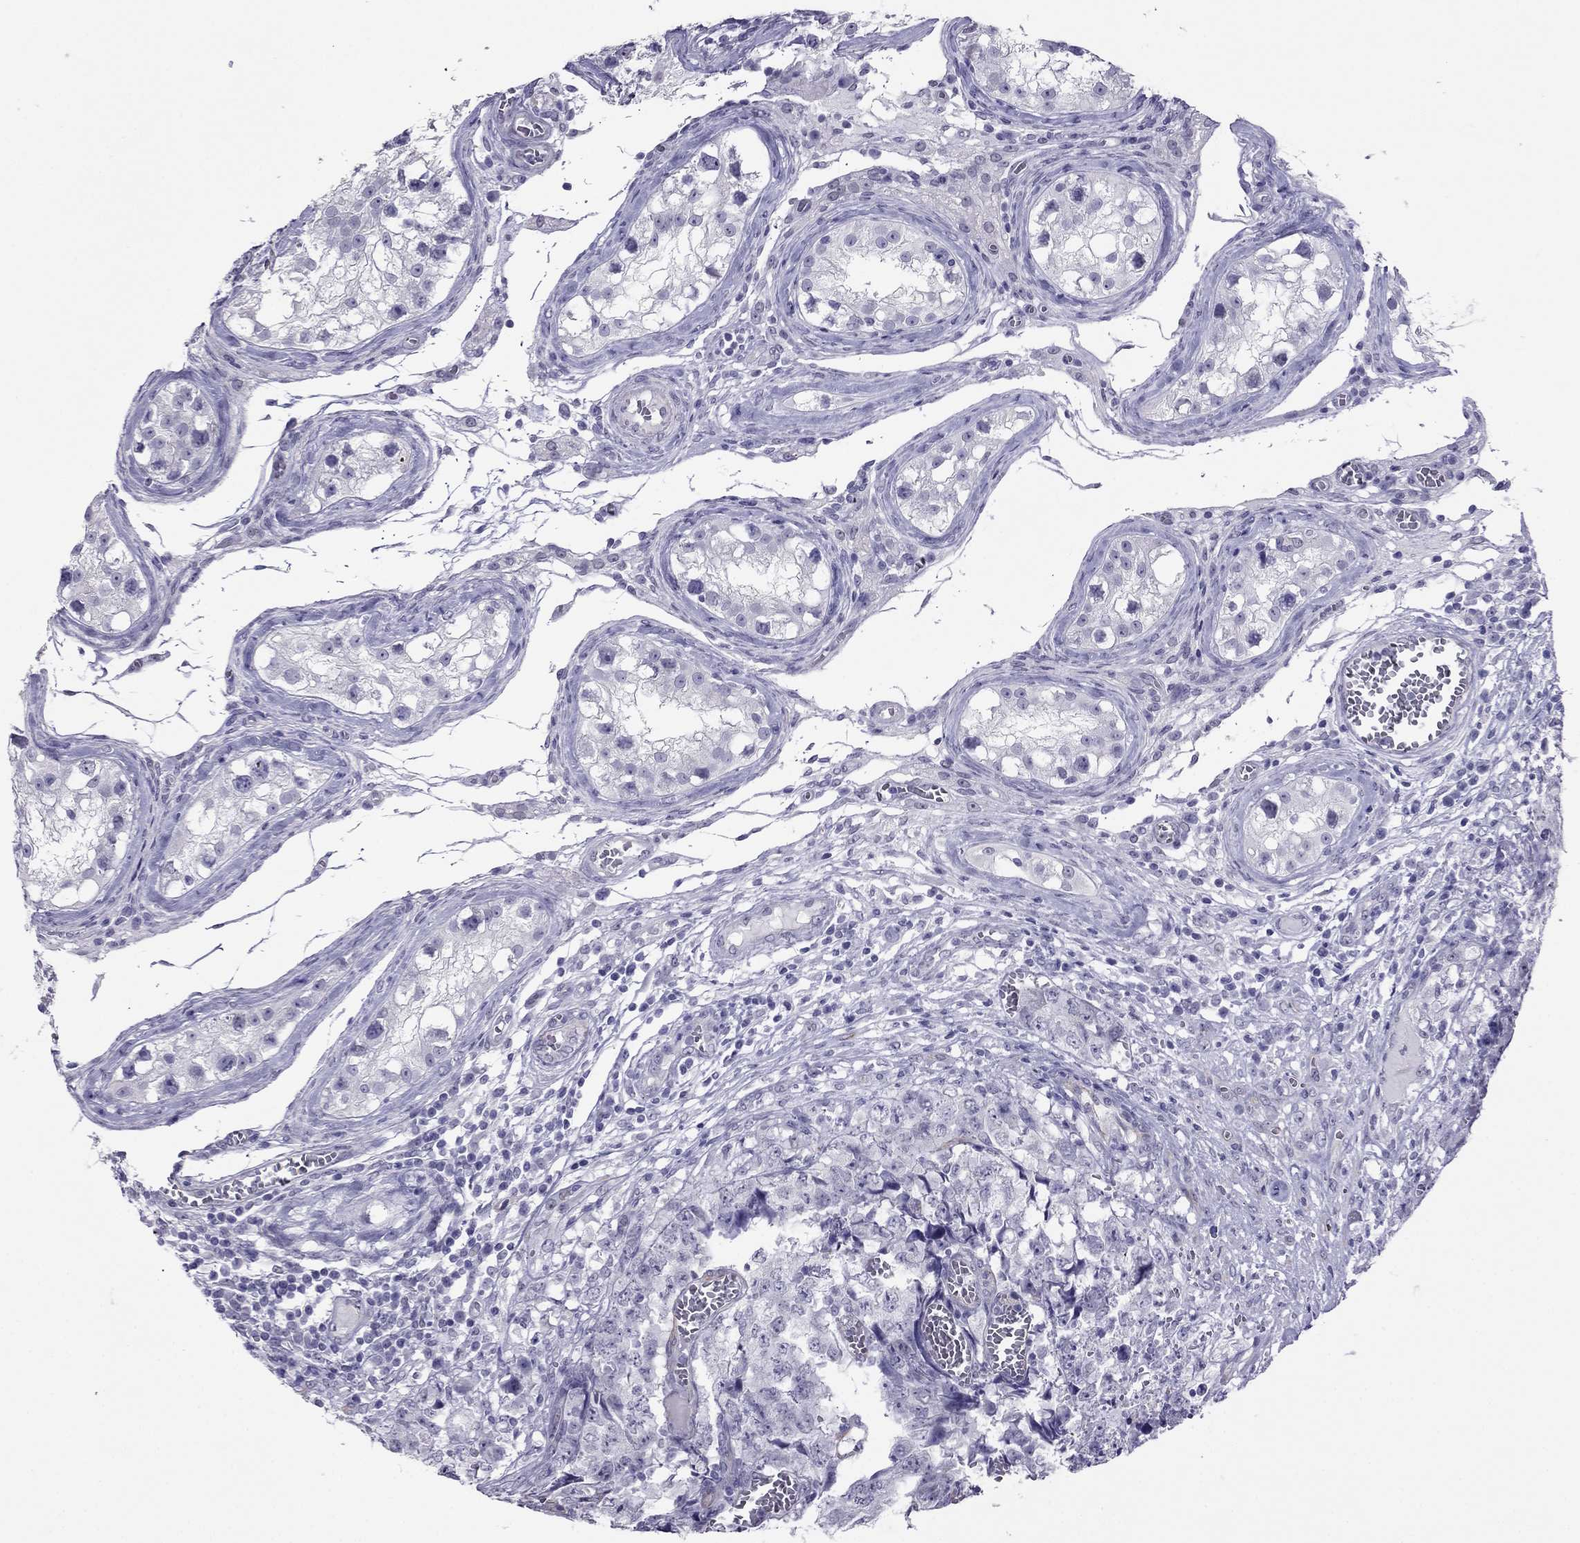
{"staining": {"intensity": "negative", "quantity": "none", "location": "none"}, "tissue": "testis cancer", "cell_type": "Tumor cells", "image_type": "cancer", "snomed": [{"axis": "morphology", "description": "Carcinoma, Embryonal, NOS"}, {"axis": "topography", "description": "Testis"}], "caption": "This is a histopathology image of IHC staining of embryonal carcinoma (testis), which shows no positivity in tumor cells.", "gene": "CROCC2", "patient": {"sex": "male", "age": 23}}